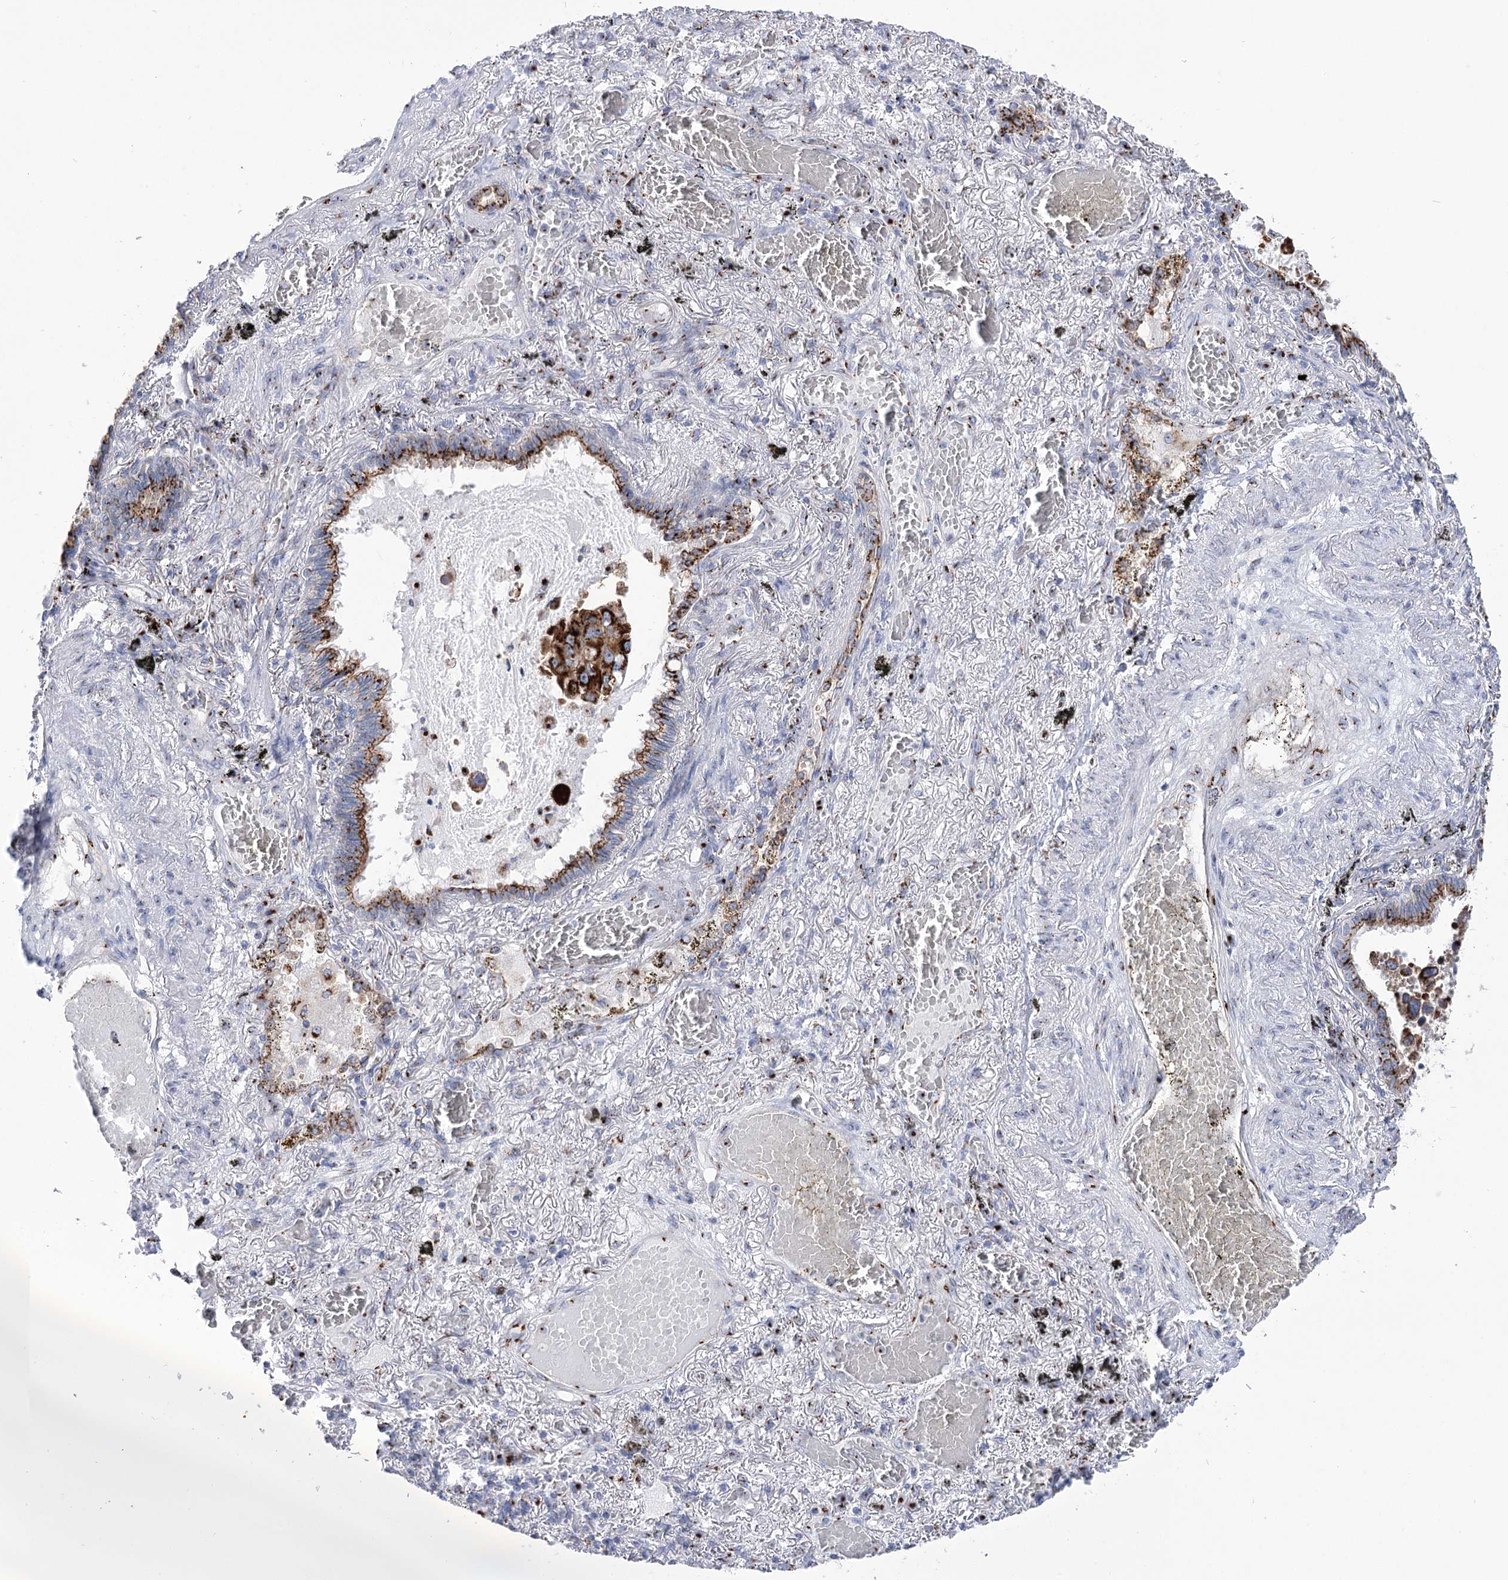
{"staining": {"intensity": "strong", "quantity": ">75%", "location": "cytoplasmic/membranous"}, "tissue": "lung cancer", "cell_type": "Tumor cells", "image_type": "cancer", "snomed": [{"axis": "morphology", "description": "Adenocarcinoma, NOS"}, {"axis": "topography", "description": "Lung"}], "caption": "A photomicrograph of lung adenocarcinoma stained for a protein shows strong cytoplasmic/membranous brown staining in tumor cells.", "gene": "TMEM165", "patient": {"sex": "male", "age": 64}}